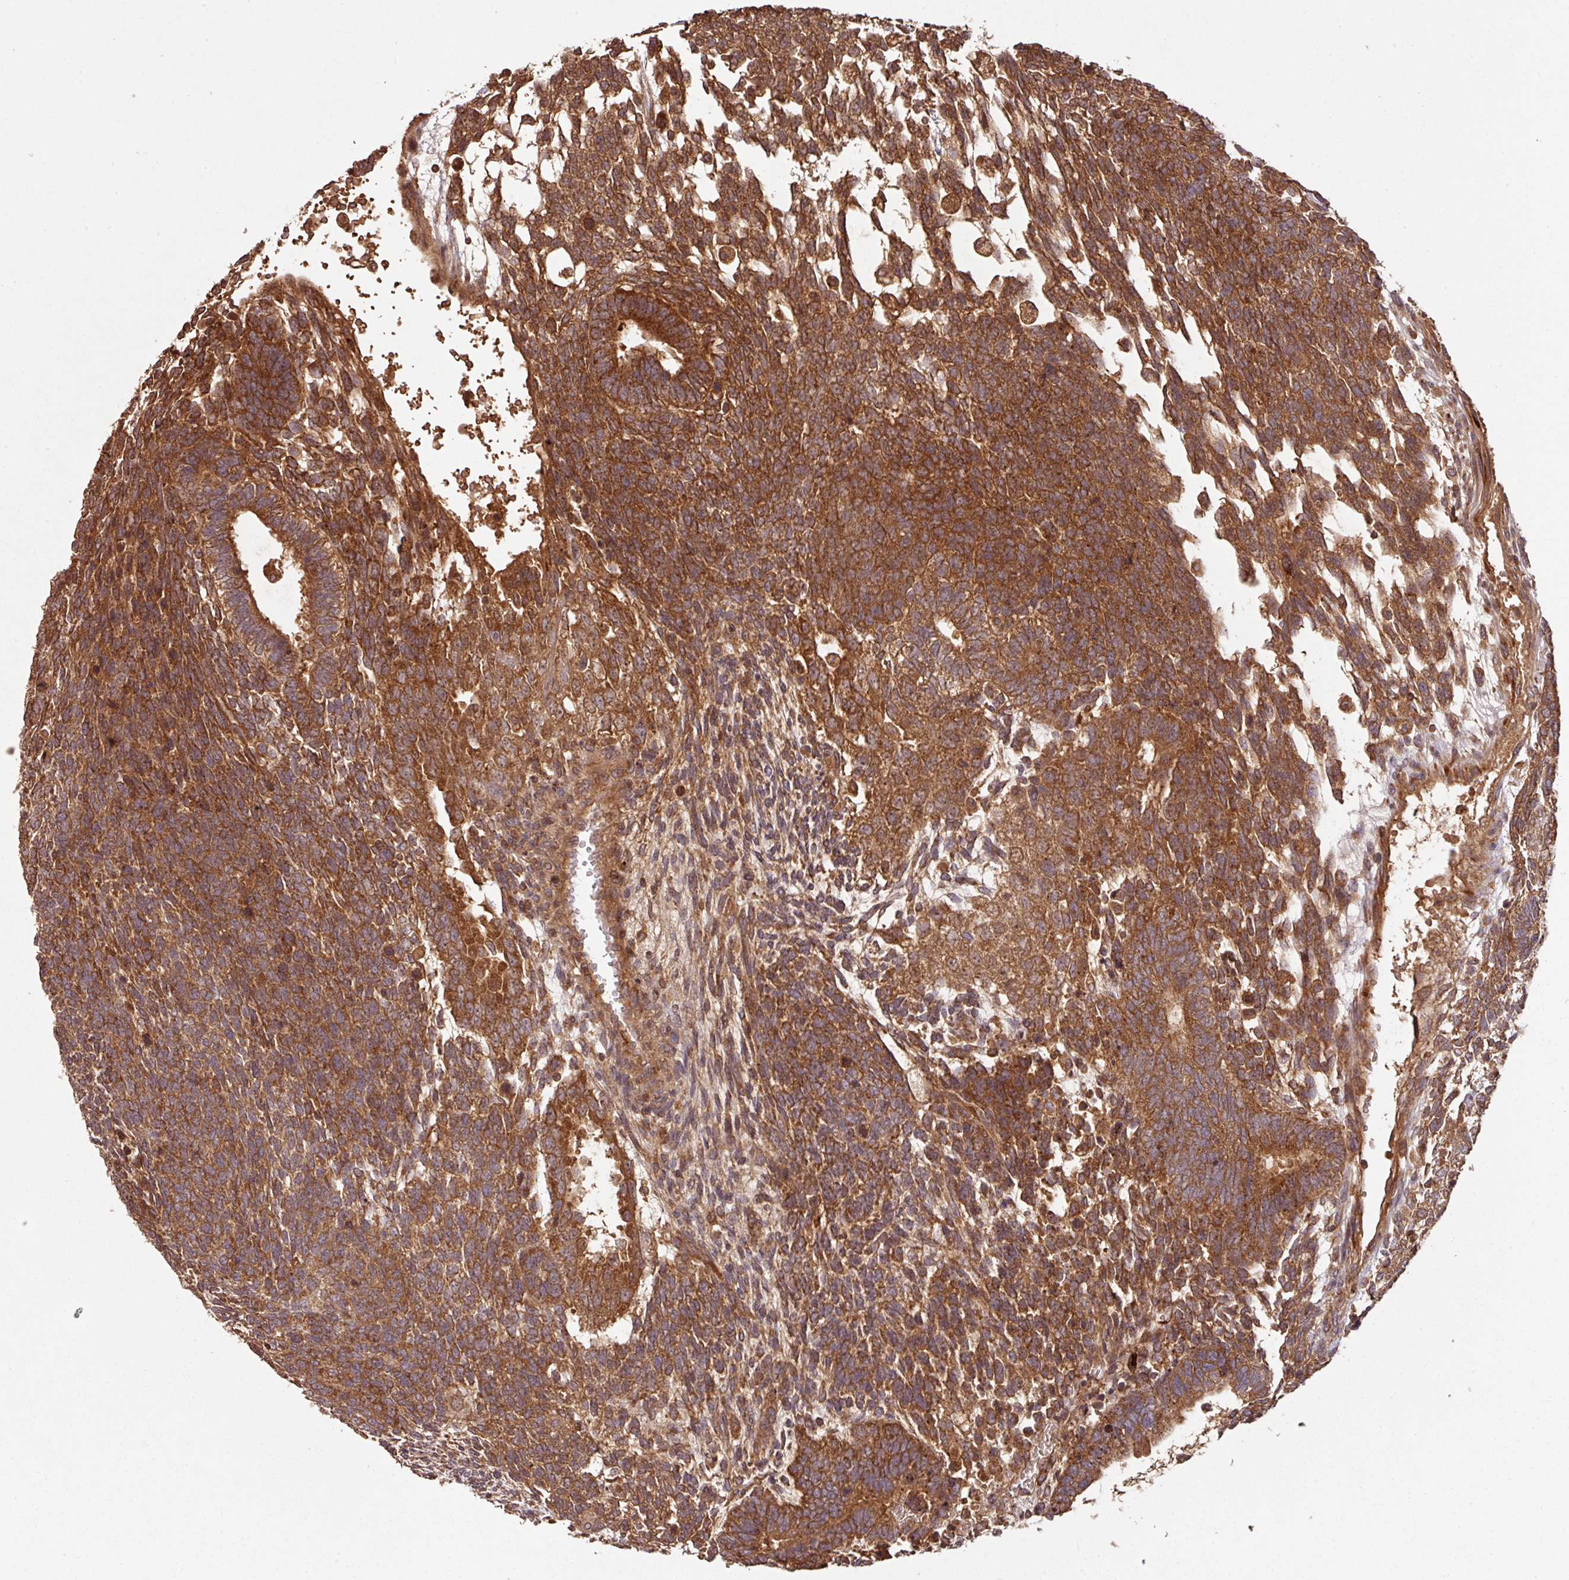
{"staining": {"intensity": "strong", "quantity": ">75%", "location": "cytoplasmic/membranous"}, "tissue": "testis cancer", "cell_type": "Tumor cells", "image_type": "cancer", "snomed": [{"axis": "morphology", "description": "Carcinoma, Embryonal, NOS"}, {"axis": "topography", "description": "Testis"}], "caption": "An image of human embryonal carcinoma (testis) stained for a protein shows strong cytoplasmic/membranous brown staining in tumor cells.", "gene": "MRRF", "patient": {"sex": "male", "age": 23}}